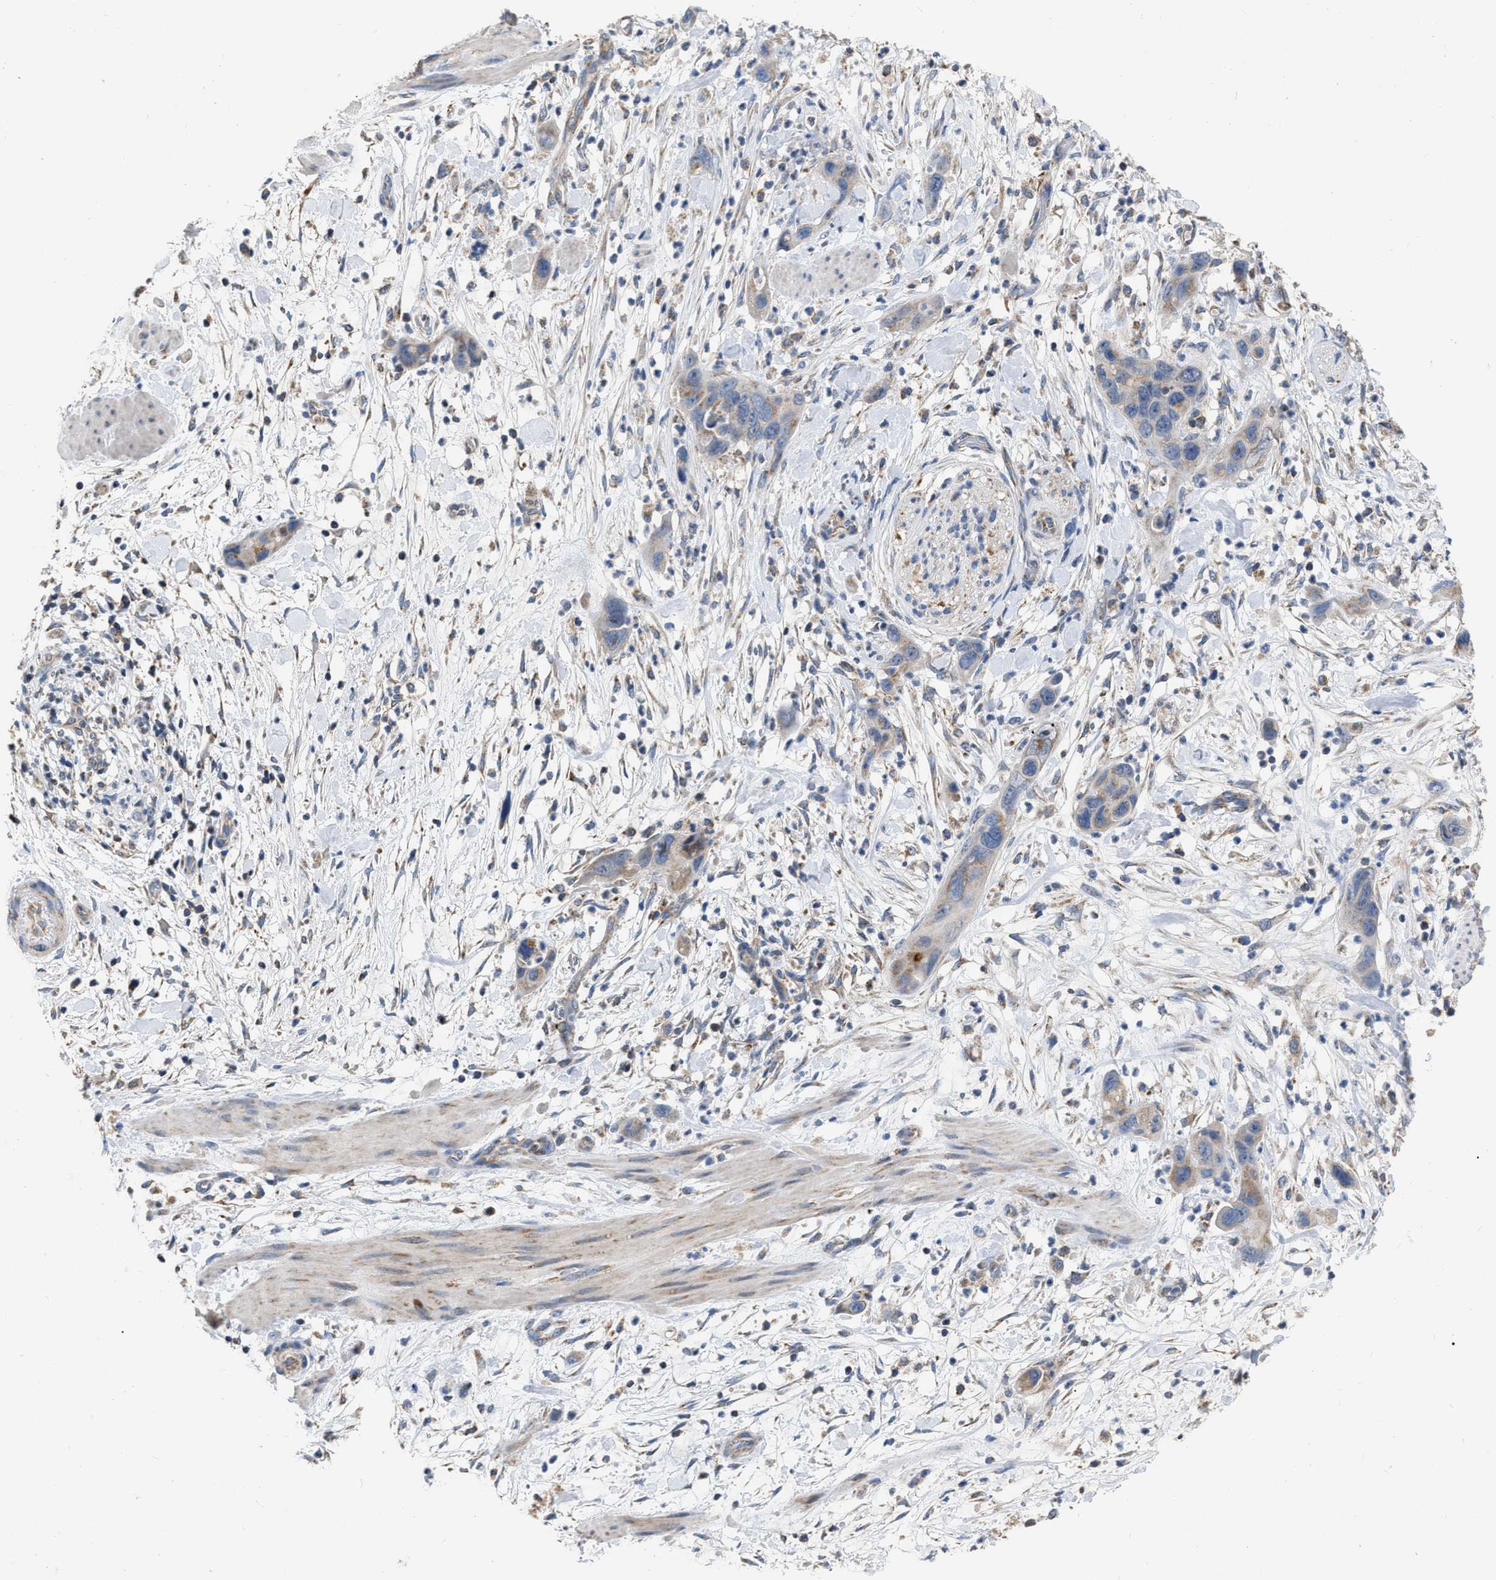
{"staining": {"intensity": "weak", "quantity": ">75%", "location": "cytoplasmic/membranous"}, "tissue": "pancreatic cancer", "cell_type": "Tumor cells", "image_type": "cancer", "snomed": [{"axis": "morphology", "description": "Adenocarcinoma, NOS"}, {"axis": "topography", "description": "Pancreas"}], "caption": "Immunohistochemical staining of human pancreatic adenocarcinoma displays weak cytoplasmic/membranous protein staining in about >75% of tumor cells.", "gene": "DDX56", "patient": {"sex": "female", "age": 71}}